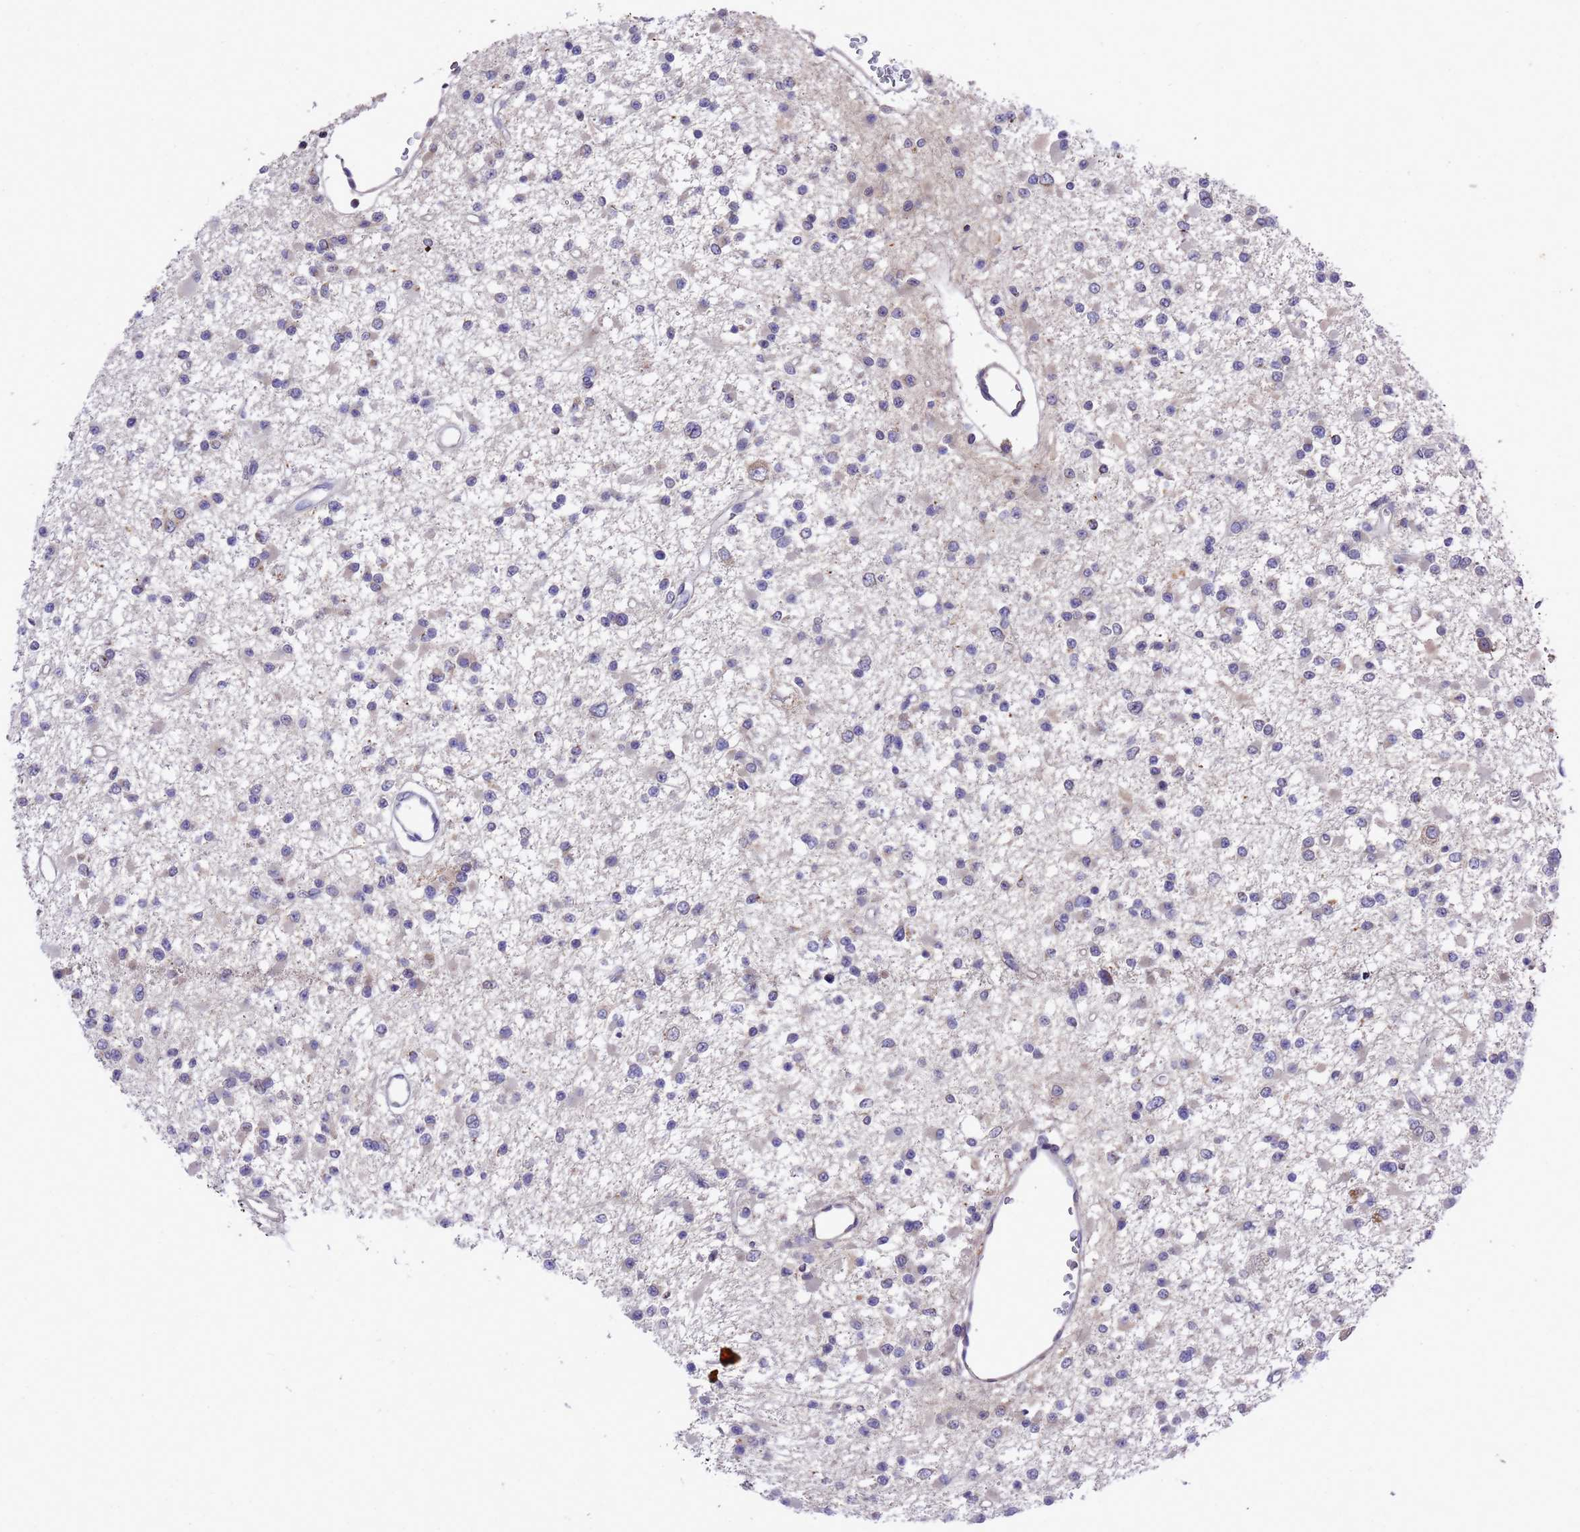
{"staining": {"intensity": "negative", "quantity": "none", "location": "none"}, "tissue": "glioma", "cell_type": "Tumor cells", "image_type": "cancer", "snomed": [{"axis": "morphology", "description": "Glioma, malignant, Low grade"}, {"axis": "topography", "description": "Brain"}], "caption": "This is an IHC image of human malignant low-grade glioma. There is no expression in tumor cells.", "gene": "DCAF12L2", "patient": {"sex": "female", "age": 22}}